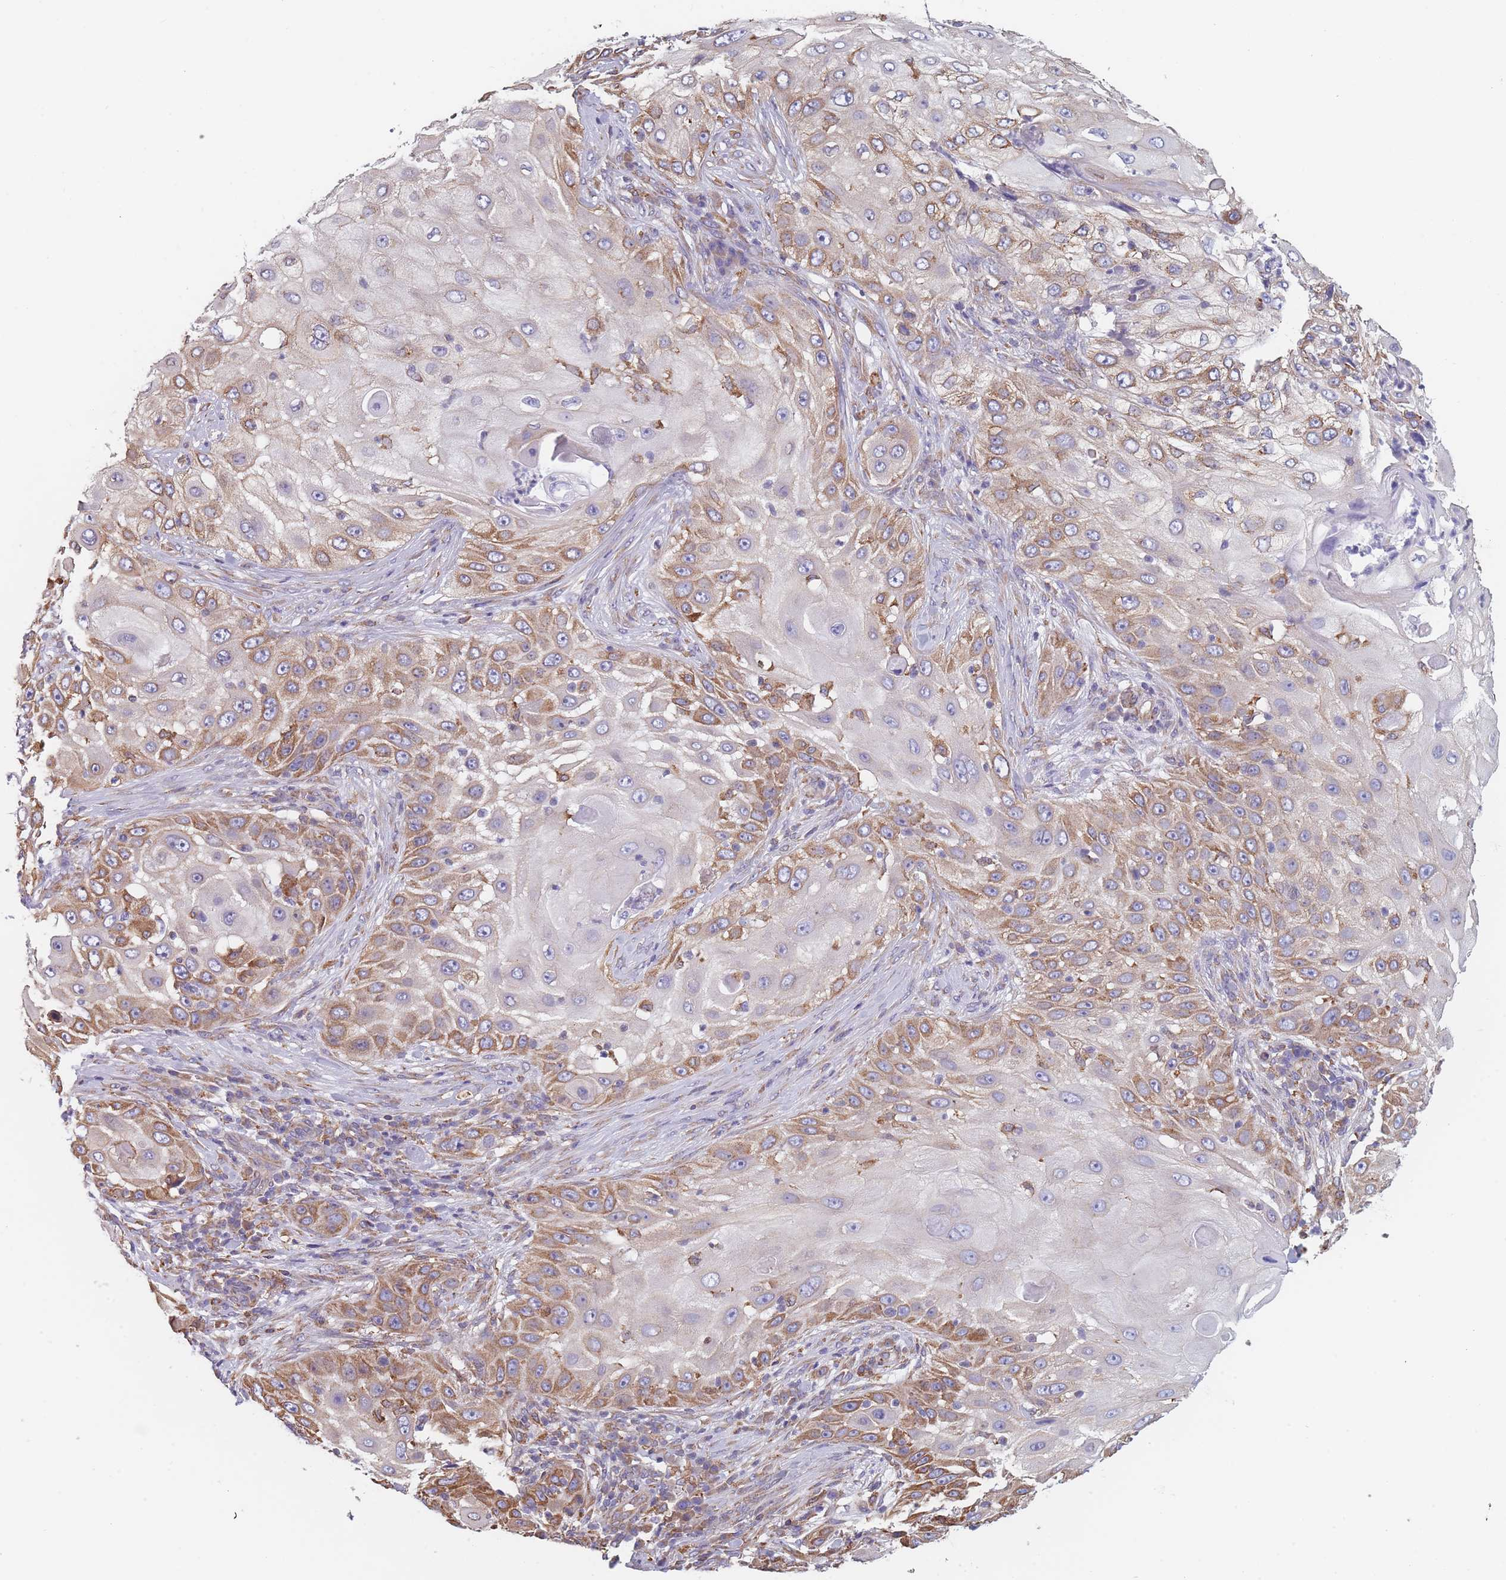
{"staining": {"intensity": "moderate", "quantity": "25%-75%", "location": "cytoplasmic/membranous"}, "tissue": "skin cancer", "cell_type": "Tumor cells", "image_type": "cancer", "snomed": [{"axis": "morphology", "description": "Squamous cell carcinoma, NOS"}, {"axis": "topography", "description": "Skin"}], "caption": "Skin cancer was stained to show a protein in brown. There is medium levels of moderate cytoplasmic/membranous expression in approximately 25%-75% of tumor cells.", "gene": "OR7C2", "patient": {"sex": "female", "age": 44}}